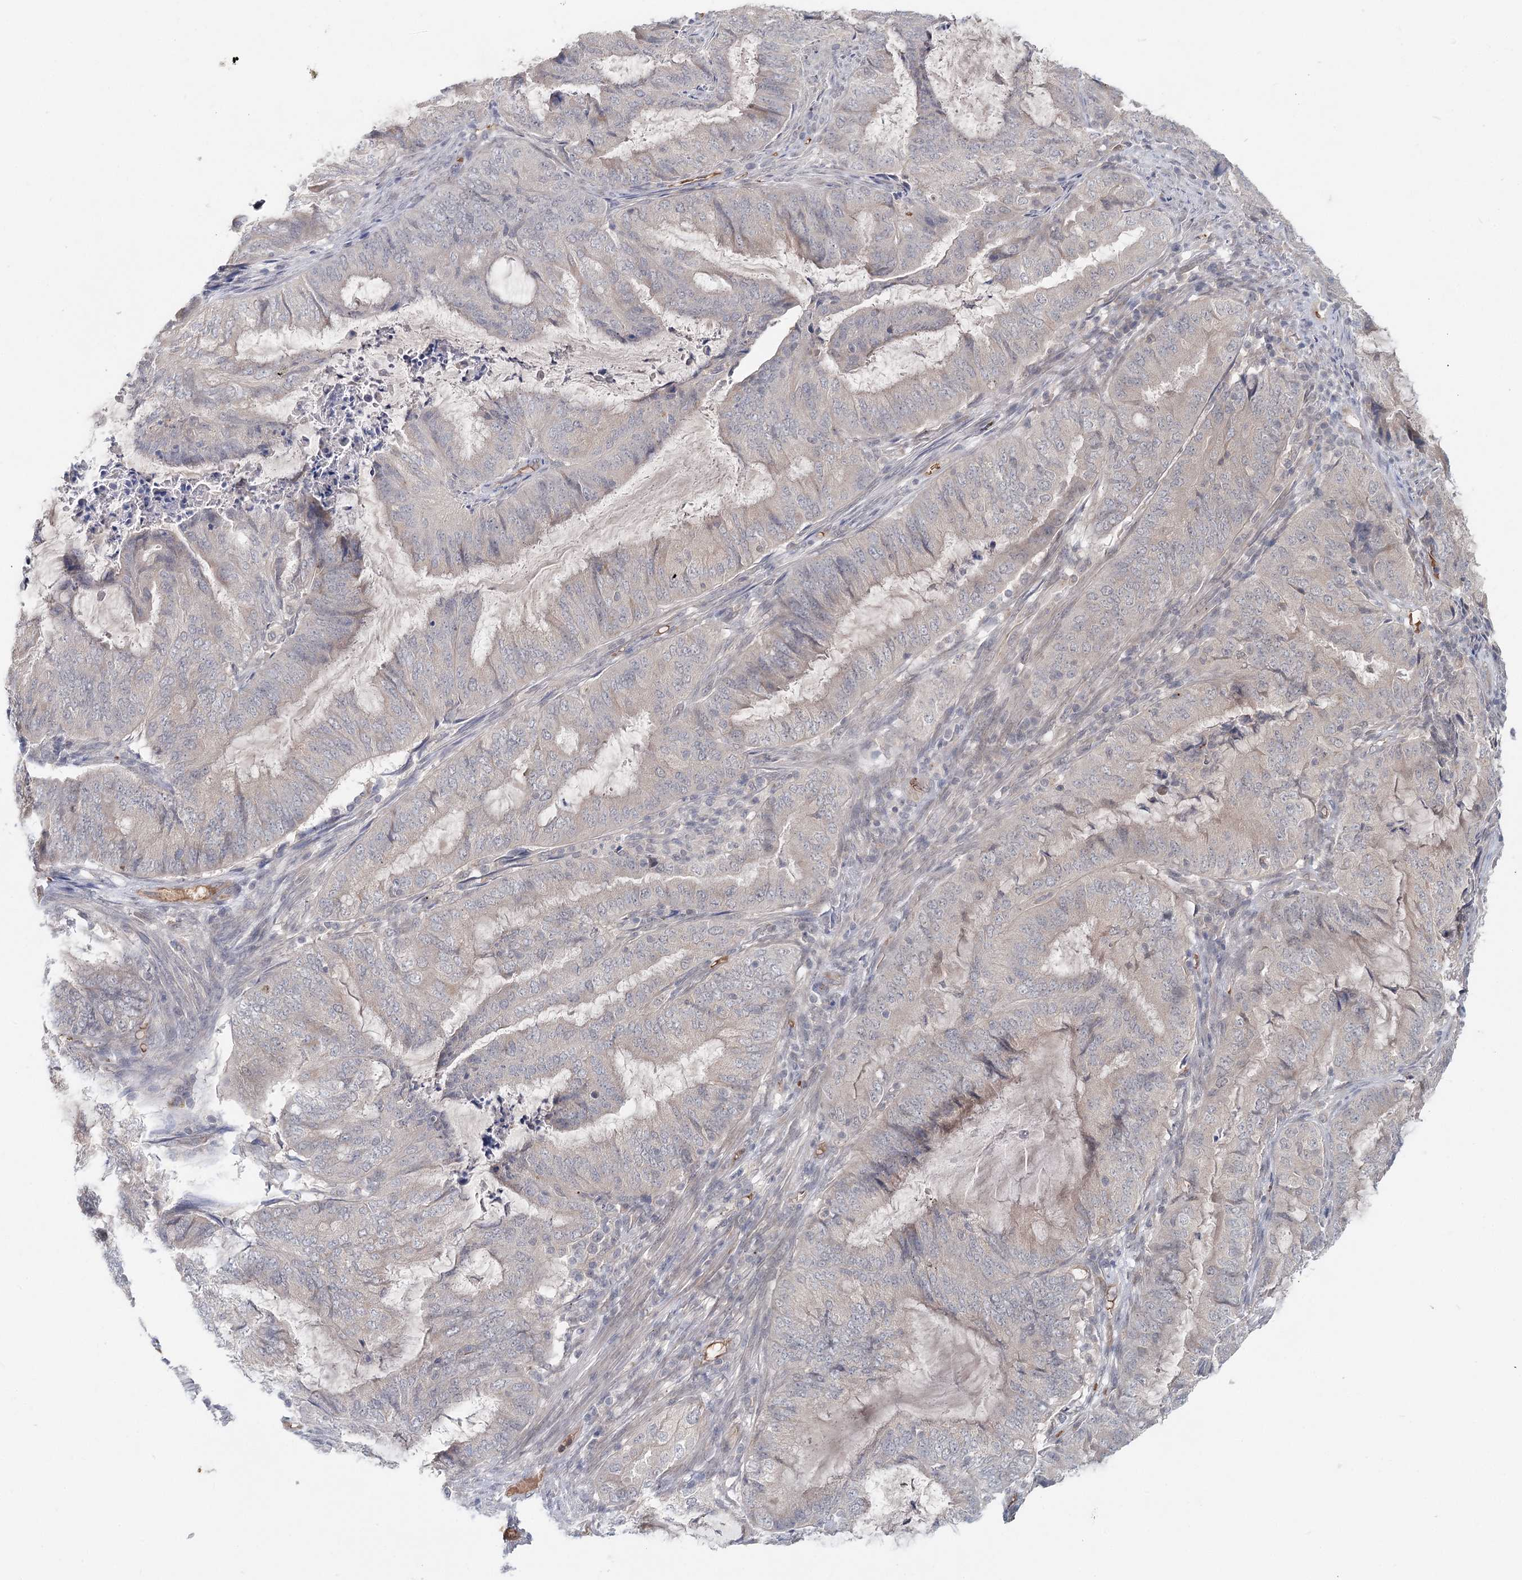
{"staining": {"intensity": "negative", "quantity": "none", "location": "none"}, "tissue": "endometrial cancer", "cell_type": "Tumor cells", "image_type": "cancer", "snomed": [{"axis": "morphology", "description": "Adenocarcinoma, NOS"}, {"axis": "topography", "description": "Endometrium"}], "caption": "DAB (3,3'-diaminobenzidine) immunohistochemical staining of human endometrial adenocarcinoma shows no significant positivity in tumor cells. The staining was performed using DAB (3,3'-diaminobenzidine) to visualize the protein expression in brown, while the nuclei were stained in blue with hematoxylin (Magnification: 20x).", "gene": "FBXO7", "patient": {"sex": "female", "age": 51}}